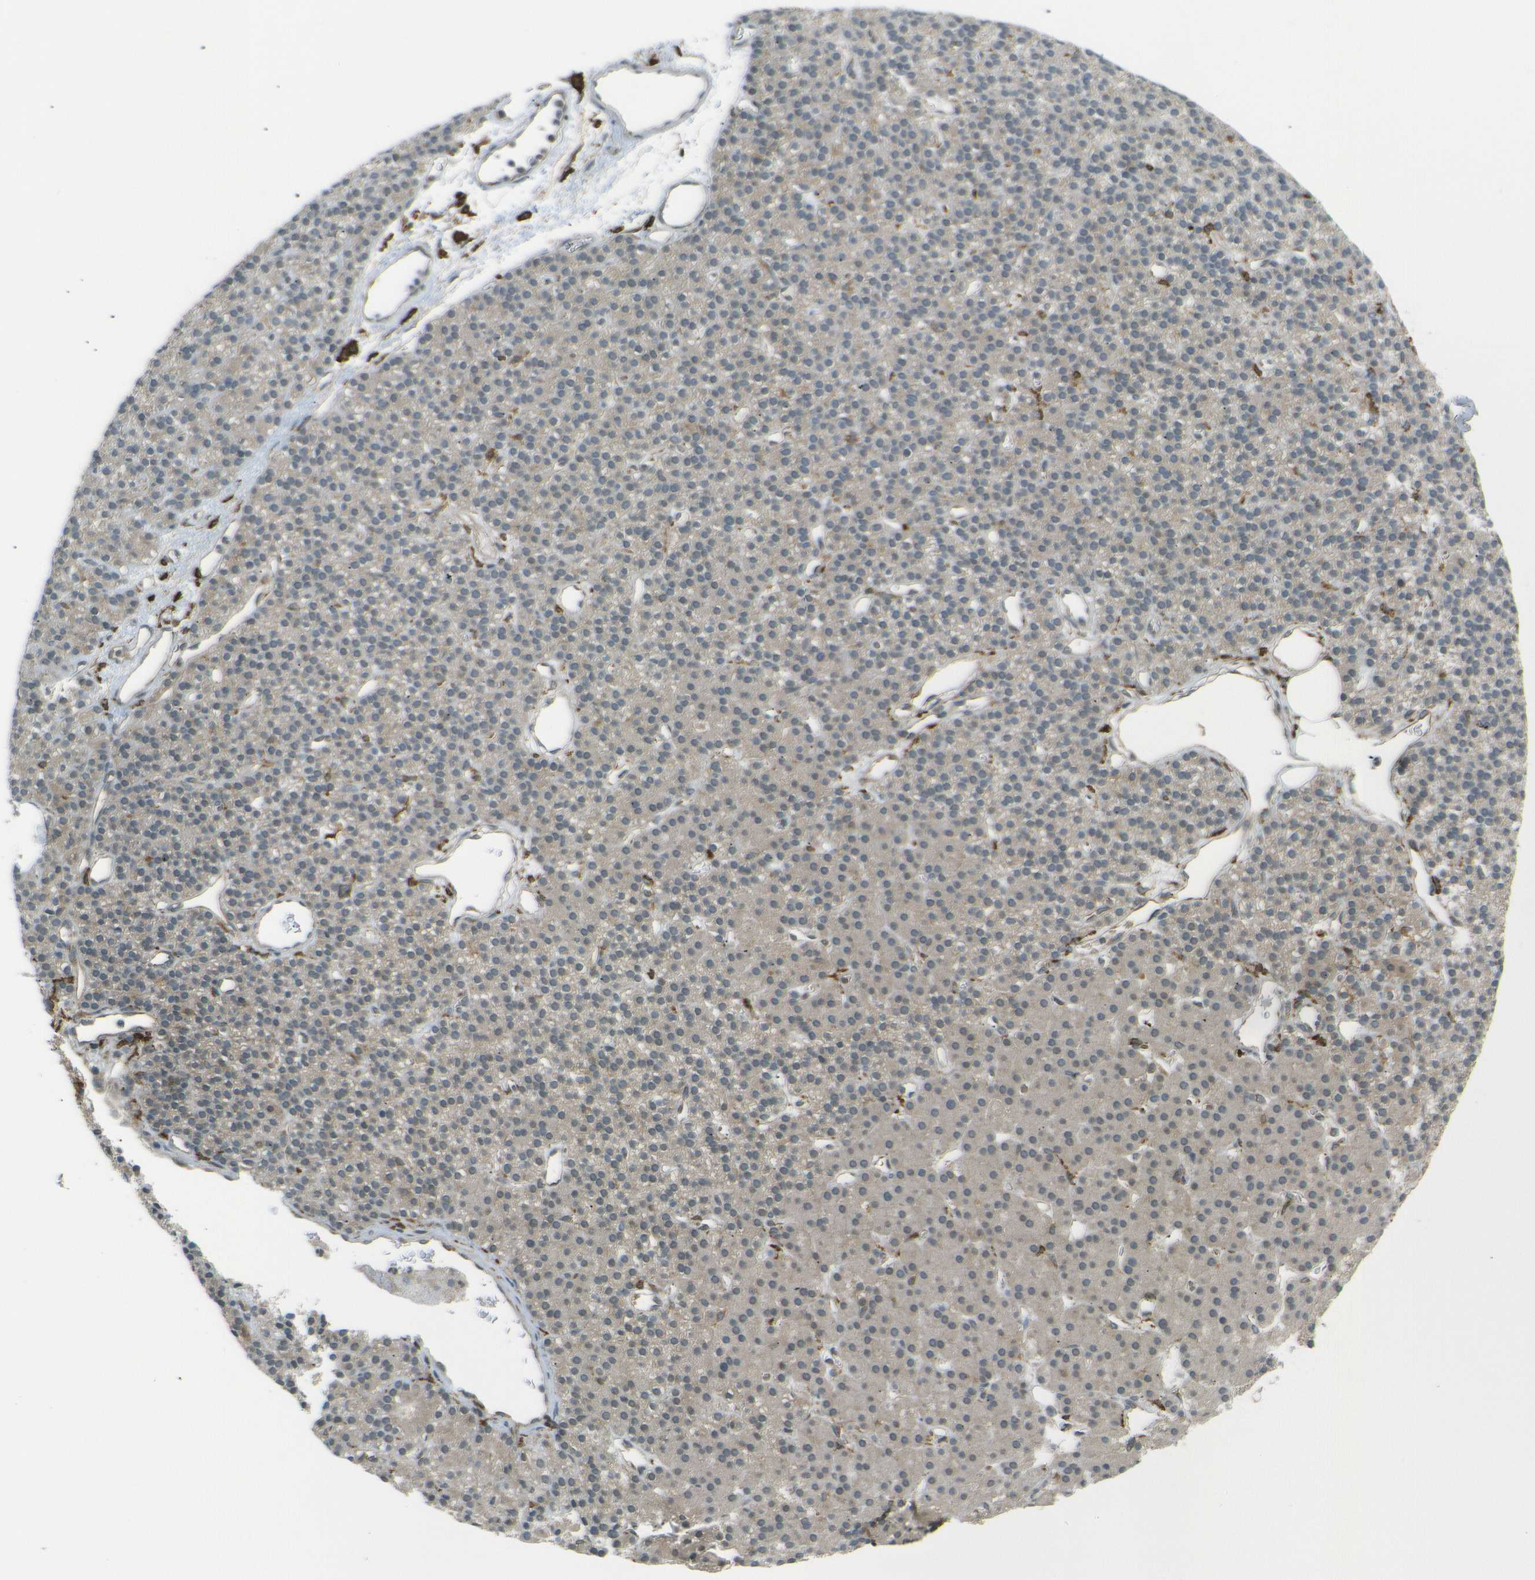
{"staining": {"intensity": "weak", "quantity": "25%-75%", "location": "cytoplasmic/membranous"}, "tissue": "parathyroid gland", "cell_type": "Glandular cells", "image_type": "normal", "snomed": [{"axis": "morphology", "description": "Normal tissue, NOS"}, {"axis": "morphology", "description": "Hyperplasia, NOS"}, {"axis": "topography", "description": "Parathyroid gland"}], "caption": "Brown immunohistochemical staining in normal parathyroid gland exhibits weak cytoplasmic/membranous expression in approximately 25%-75% of glandular cells.", "gene": "DAB2", "patient": {"sex": "male", "age": 44}}